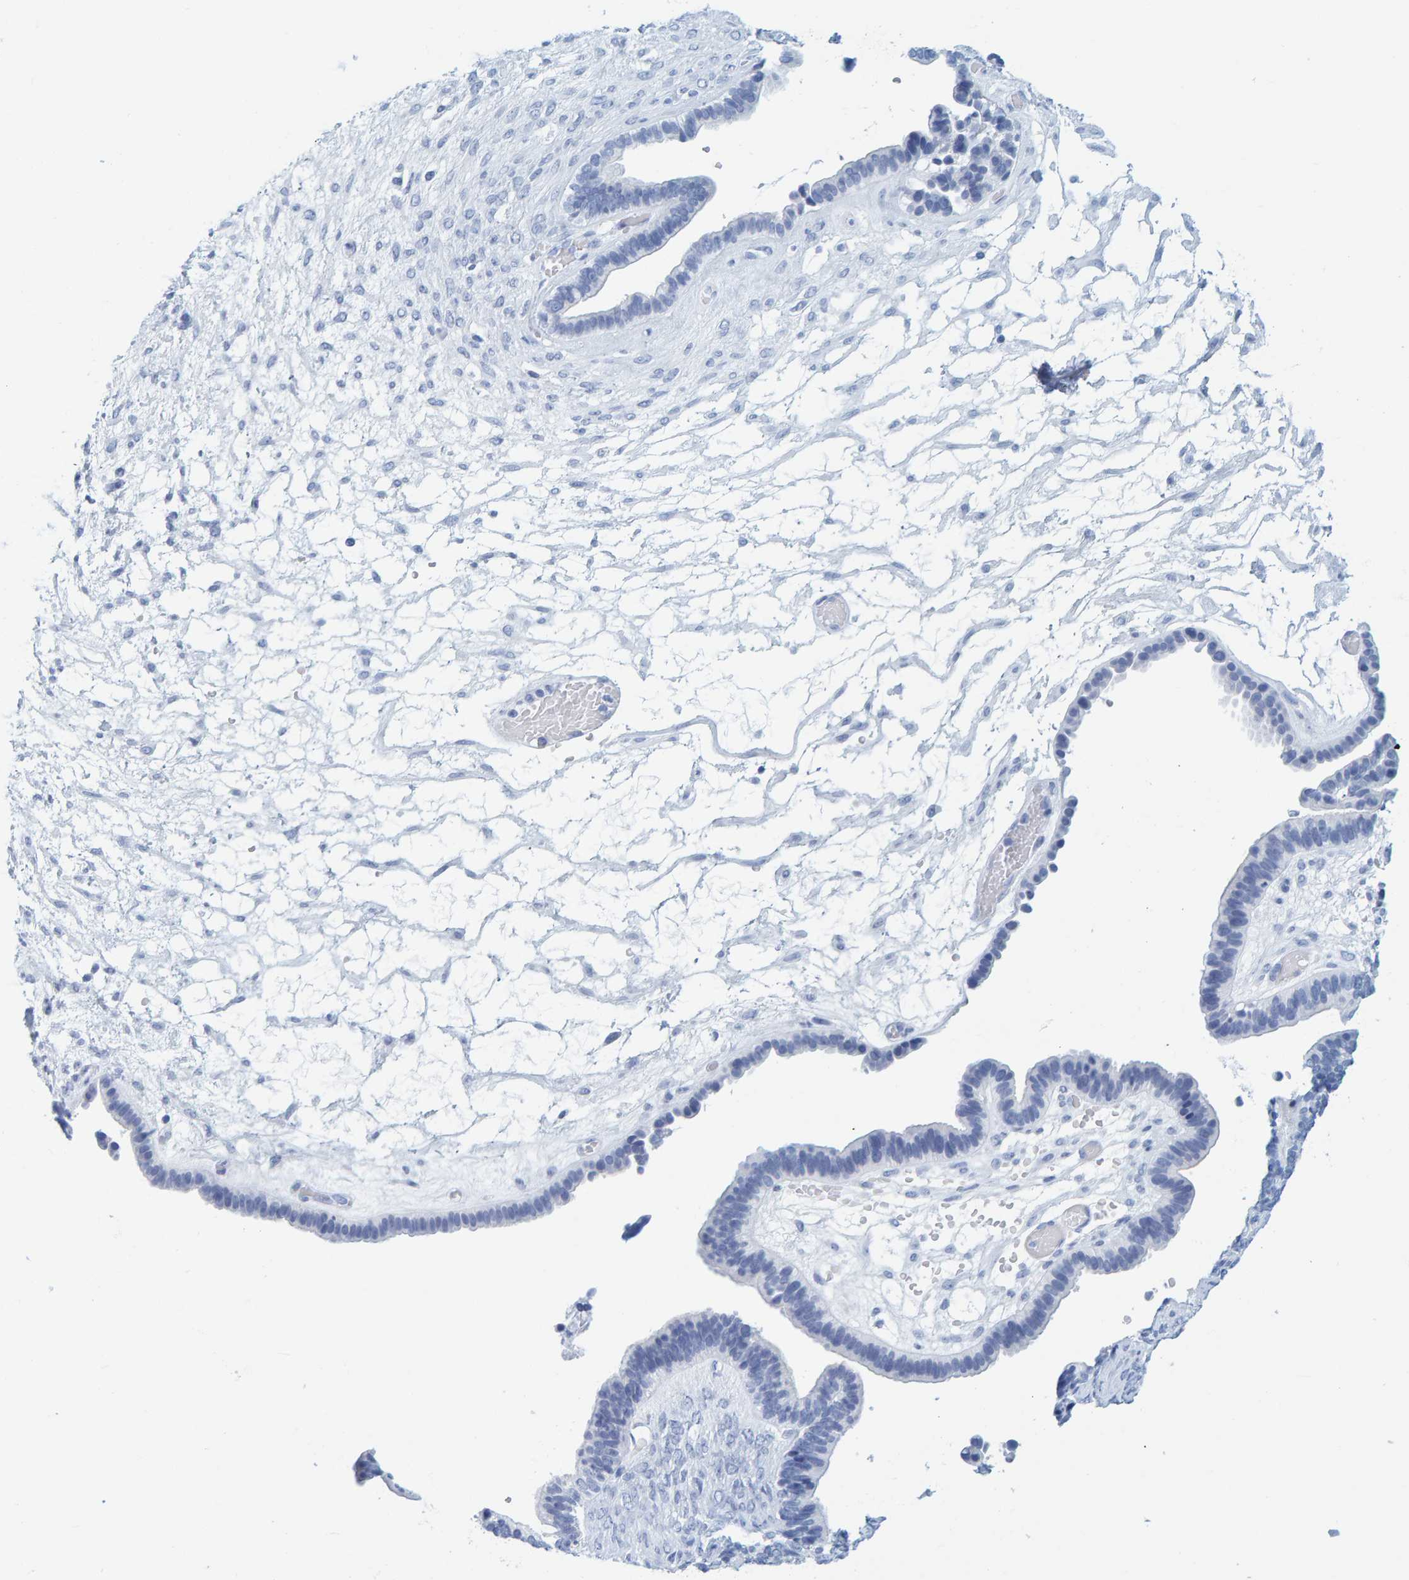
{"staining": {"intensity": "negative", "quantity": "none", "location": "none"}, "tissue": "ovarian cancer", "cell_type": "Tumor cells", "image_type": "cancer", "snomed": [{"axis": "morphology", "description": "Cystadenocarcinoma, serous, NOS"}, {"axis": "topography", "description": "Ovary"}], "caption": "IHC micrograph of neoplastic tissue: human ovarian serous cystadenocarcinoma stained with DAB (3,3'-diaminobenzidine) demonstrates no significant protein staining in tumor cells.", "gene": "SFTPC", "patient": {"sex": "female", "age": 56}}